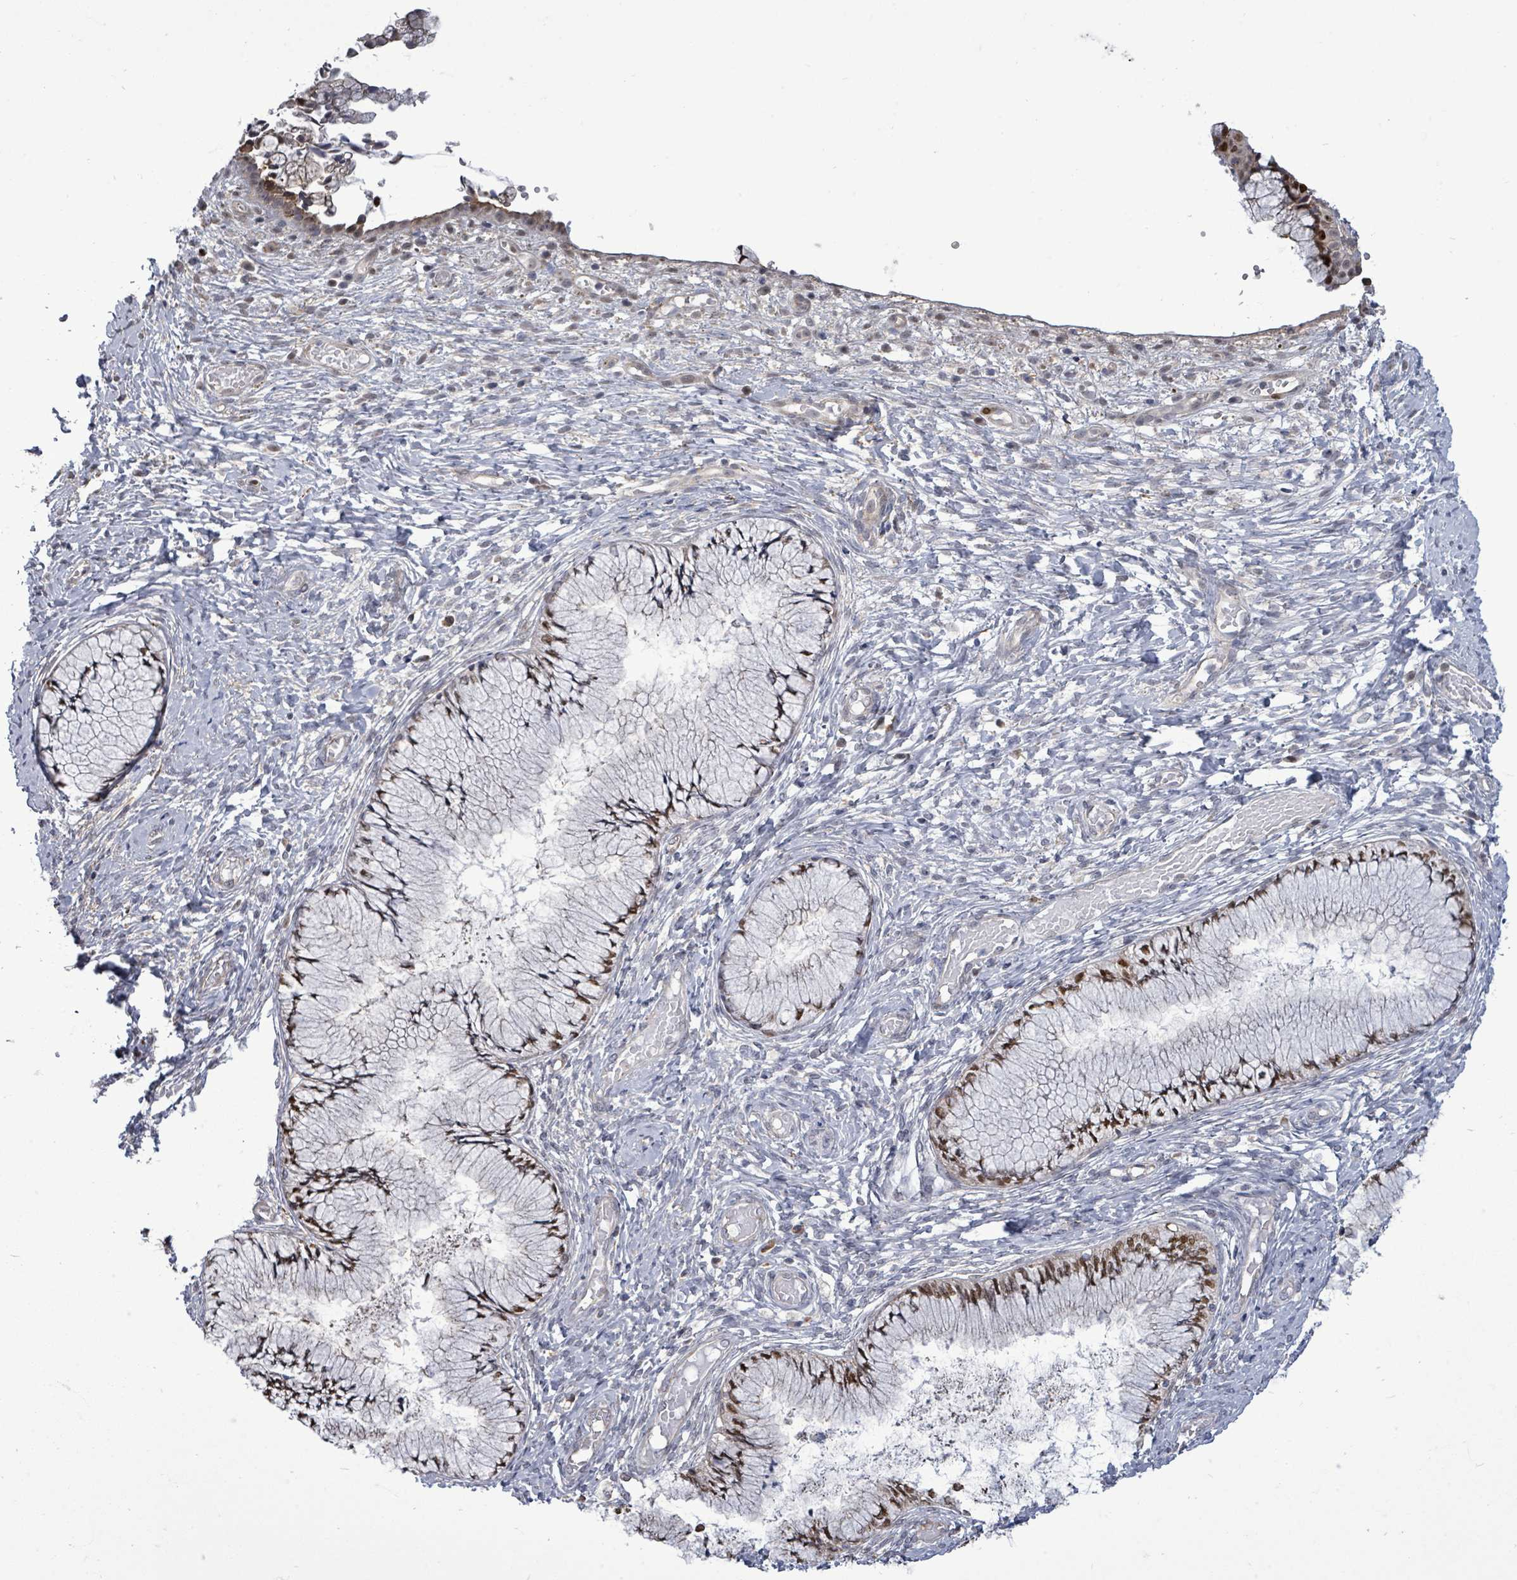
{"staining": {"intensity": "moderate", "quantity": "25%-75%", "location": "nuclear"}, "tissue": "cervix", "cell_type": "Glandular cells", "image_type": "normal", "snomed": [{"axis": "morphology", "description": "Normal tissue, NOS"}, {"axis": "topography", "description": "Cervix"}], "caption": "A medium amount of moderate nuclear expression is identified in approximately 25%-75% of glandular cells in benign cervix.", "gene": "PAPSS1", "patient": {"sex": "female", "age": 42}}